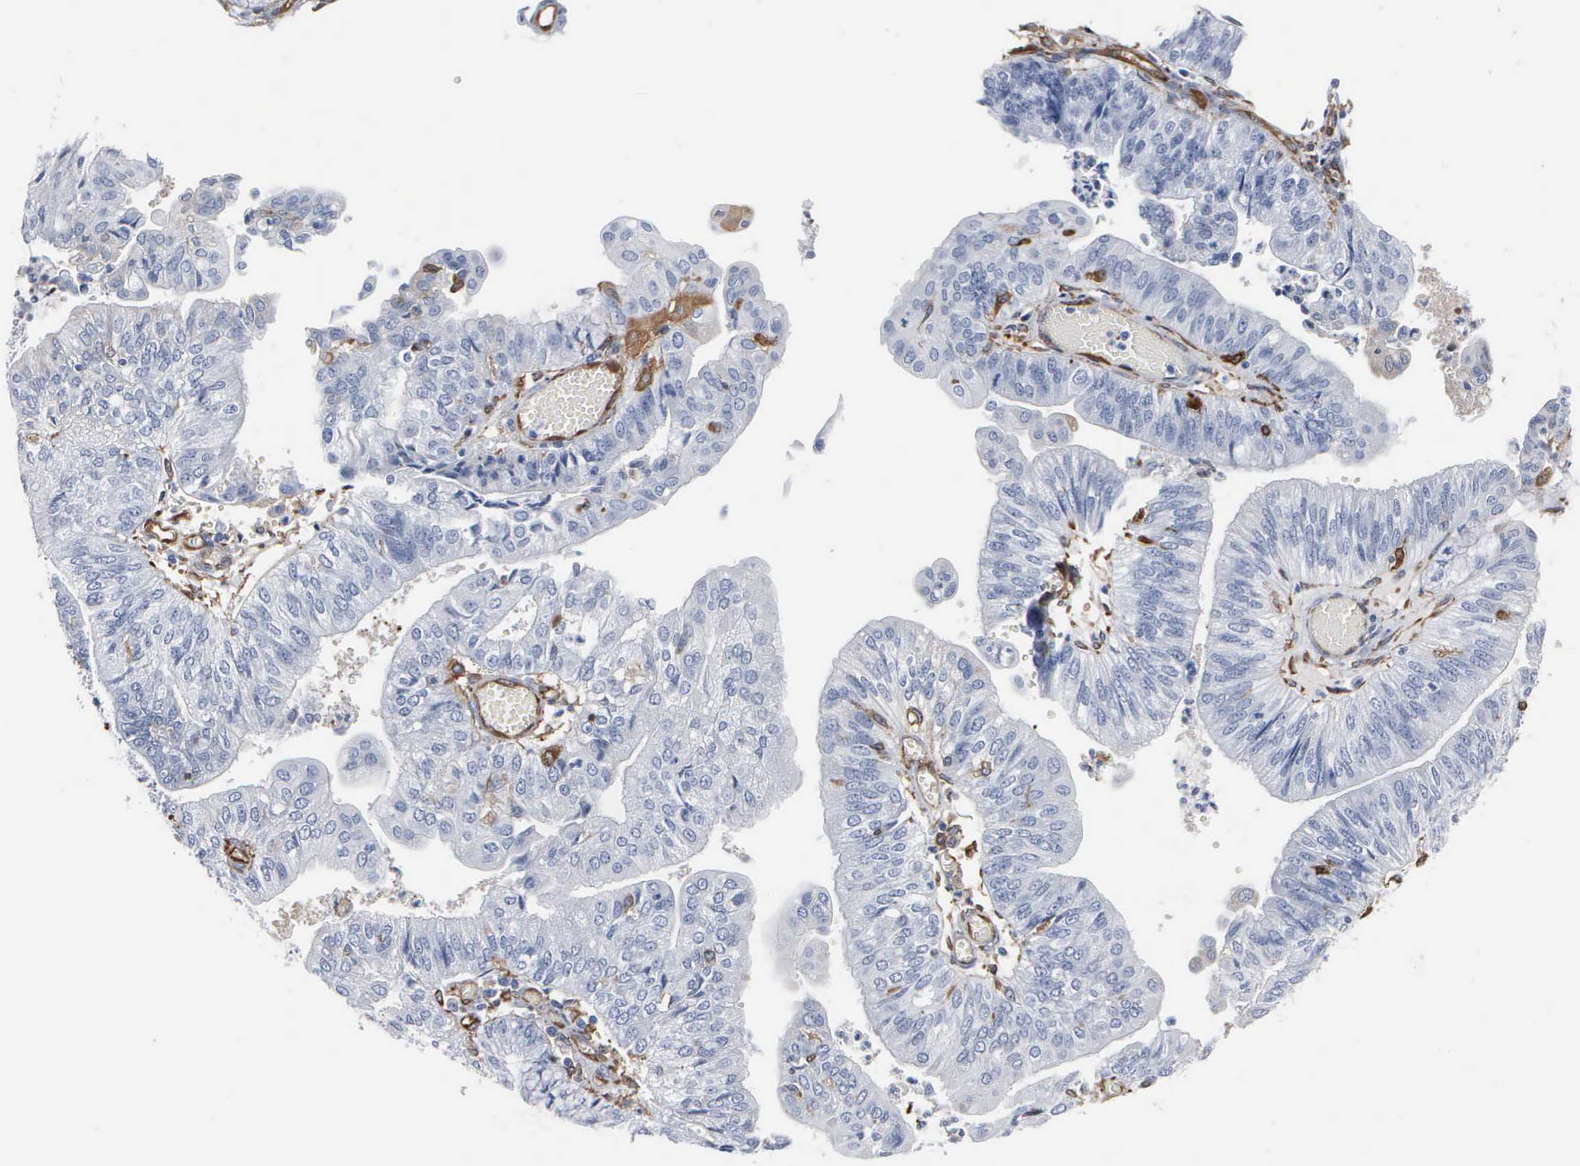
{"staining": {"intensity": "negative", "quantity": "none", "location": "none"}, "tissue": "endometrial cancer", "cell_type": "Tumor cells", "image_type": "cancer", "snomed": [{"axis": "morphology", "description": "Adenocarcinoma, NOS"}, {"axis": "topography", "description": "Endometrium"}], "caption": "A high-resolution histopathology image shows IHC staining of adenocarcinoma (endometrial), which demonstrates no significant expression in tumor cells.", "gene": "FSCN1", "patient": {"sex": "female", "age": 59}}